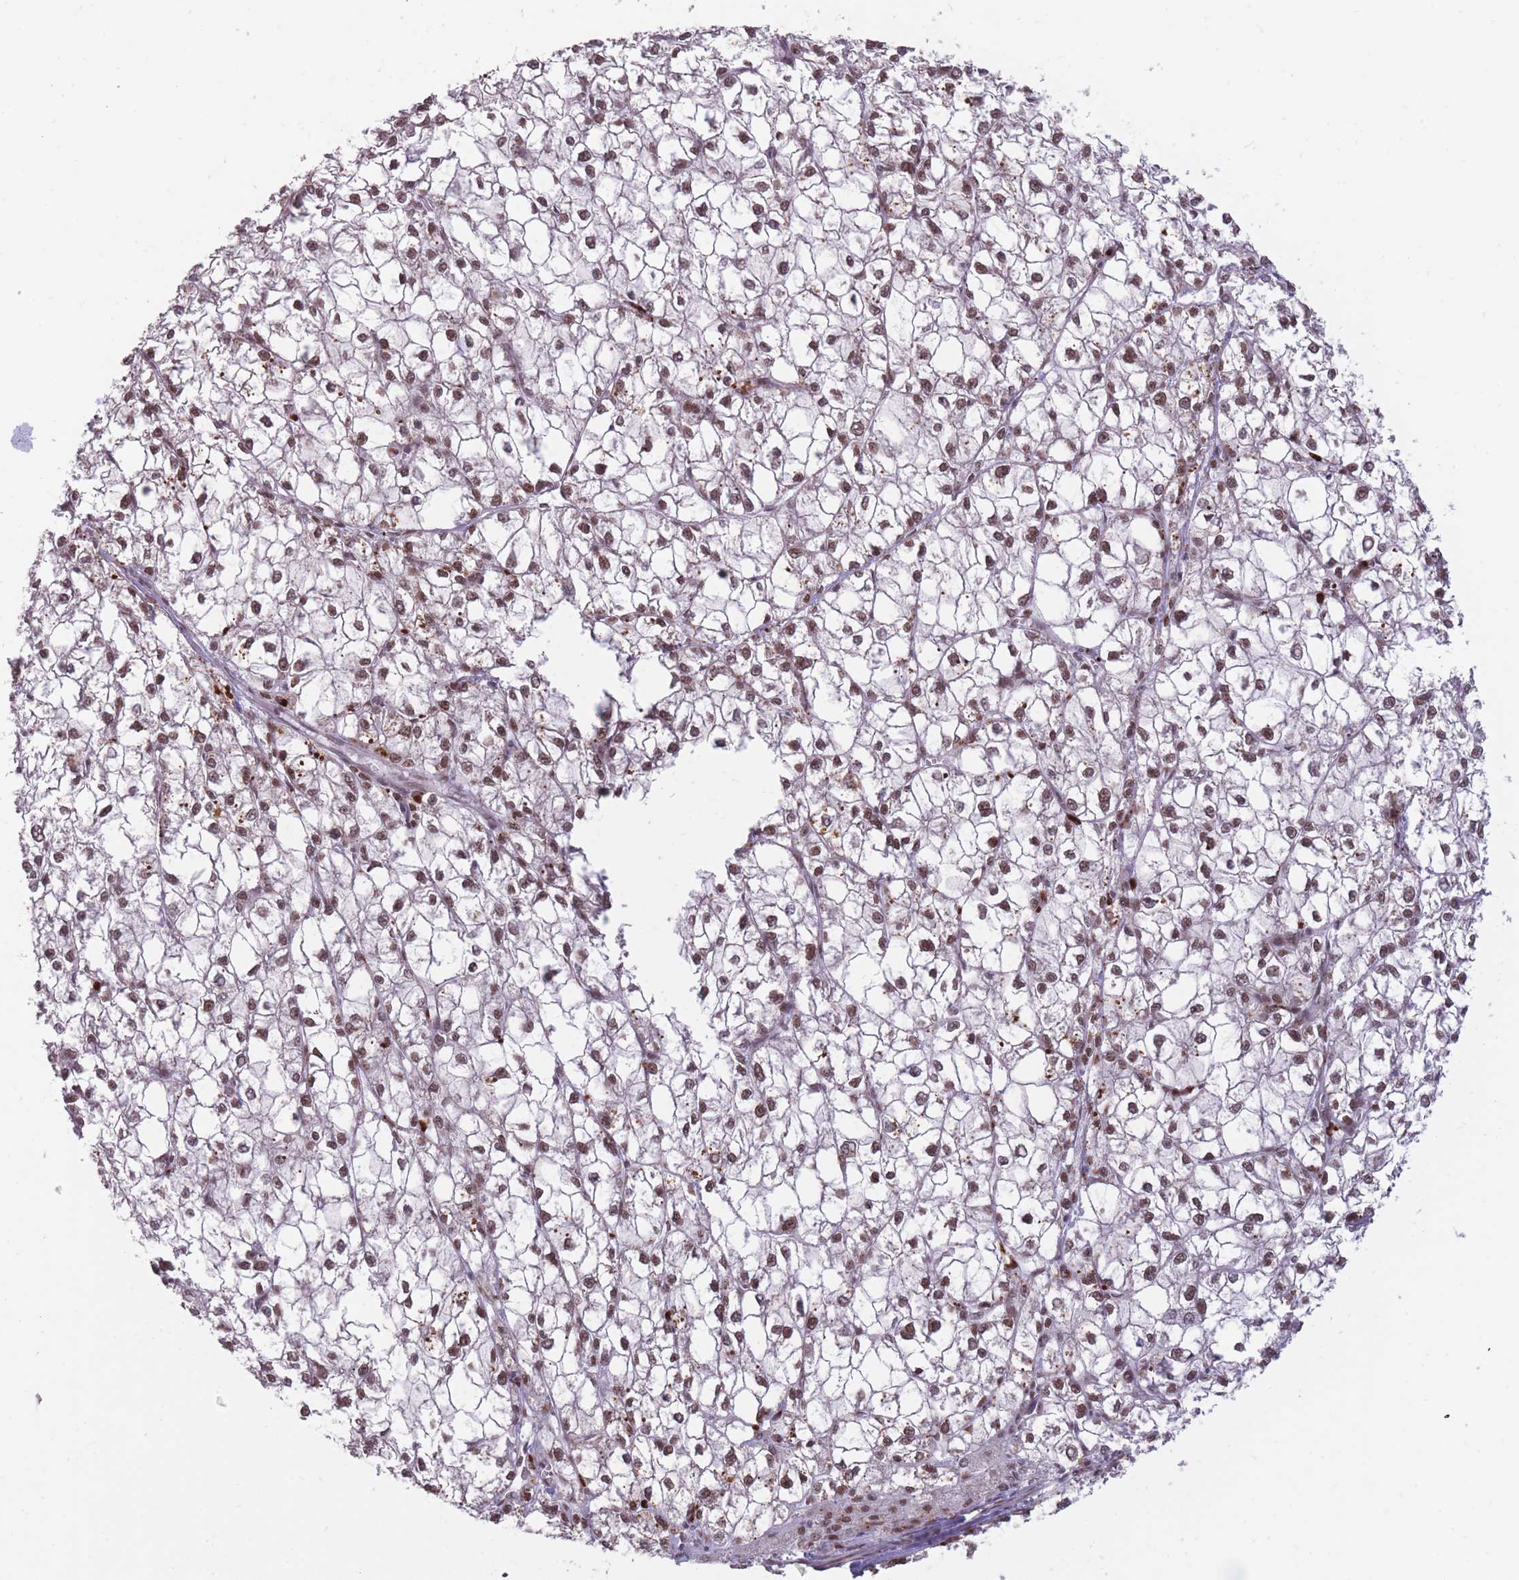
{"staining": {"intensity": "moderate", "quantity": ">75%", "location": "nuclear"}, "tissue": "liver cancer", "cell_type": "Tumor cells", "image_type": "cancer", "snomed": [{"axis": "morphology", "description": "Carcinoma, Hepatocellular, NOS"}, {"axis": "topography", "description": "Liver"}], "caption": "DAB (3,3'-diaminobenzidine) immunohistochemical staining of liver cancer displays moderate nuclear protein expression in about >75% of tumor cells. Immunohistochemistry stains the protein of interest in brown and the nuclei are stained blue.", "gene": "HNRNPUL1", "patient": {"sex": "female", "age": 43}}